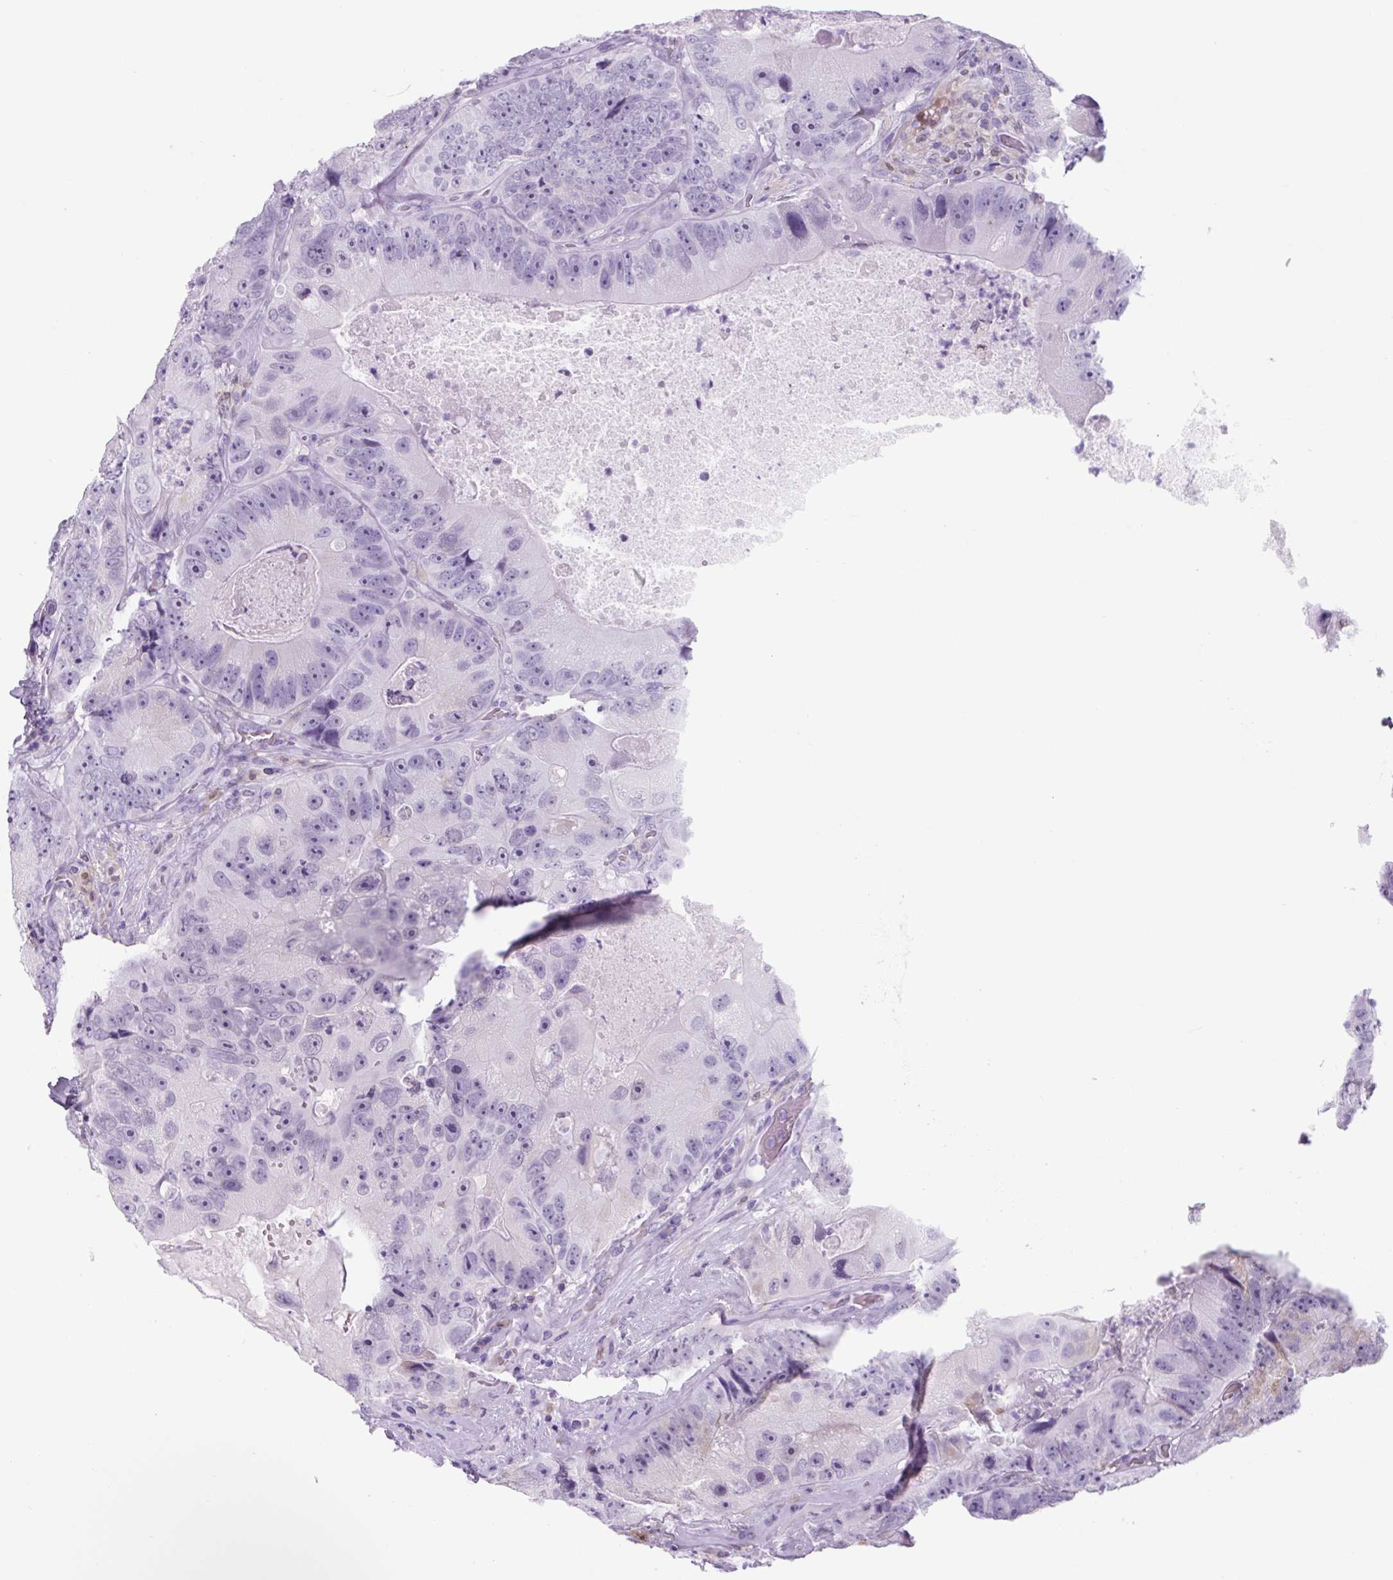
{"staining": {"intensity": "negative", "quantity": "none", "location": "none"}, "tissue": "colorectal cancer", "cell_type": "Tumor cells", "image_type": "cancer", "snomed": [{"axis": "morphology", "description": "Adenocarcinoma, NOS"}, {"axis": "topography", "description": "Colon"}], "caption": "High magnification brightfield microscopy of colorectal cancer (adenocarcinoma) stained with DAB (brown) and counterstained with hematoxylin (blue): tumor cells show no significant staining.", "gene": "TNFRSF8", "patient": {"sex": "female", "age": 86}}